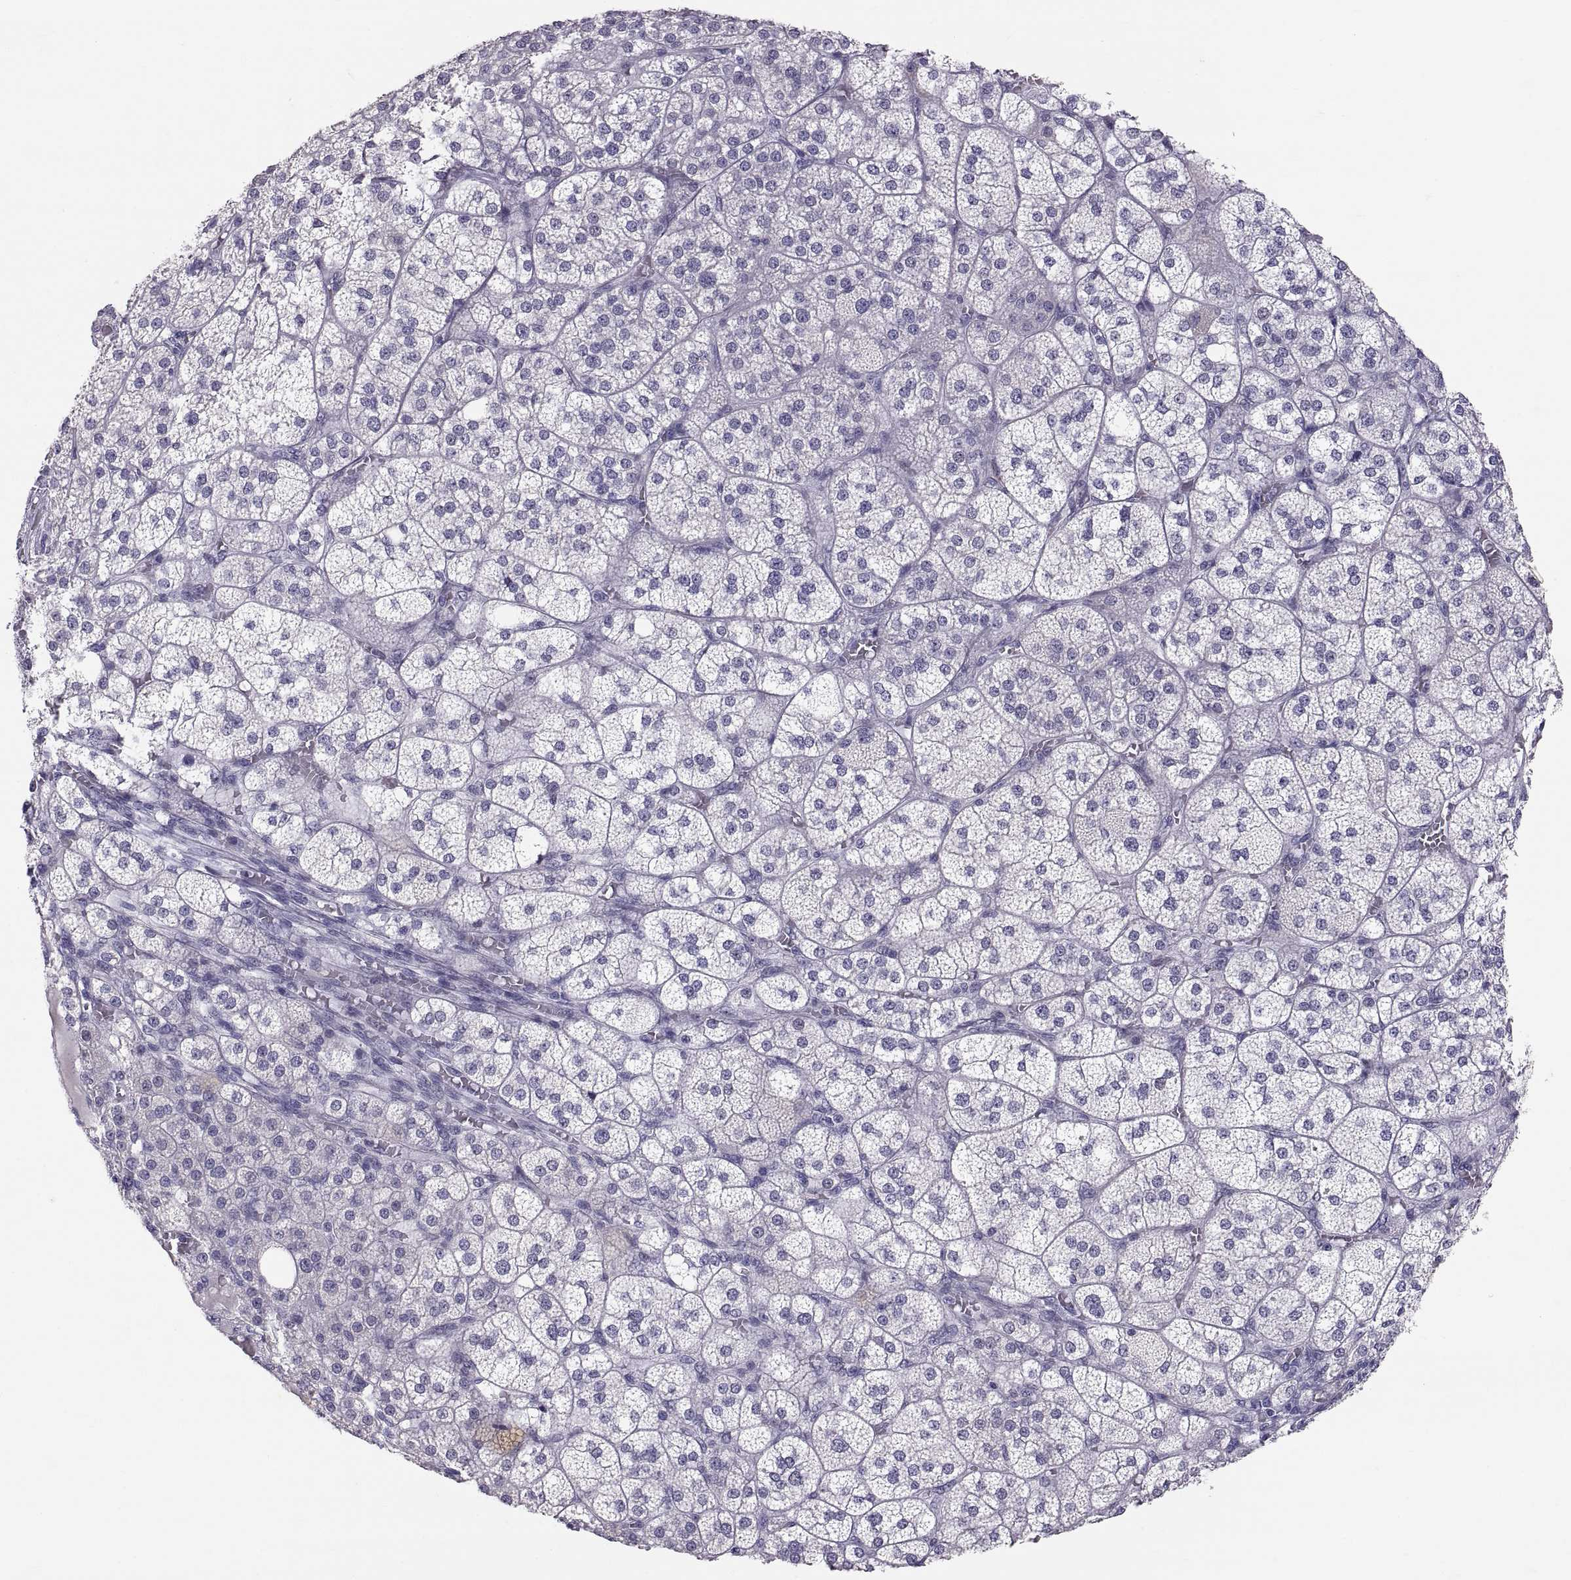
{"staining": {"intensity": "negative", "quantity": "none", "location": "none"}, "tissue": "adrenal gland", "cell_type": "Glandular cells", "image_type": "normal", "snomed": [{"axis": "morphology", "description": "Normal tissue, NOS"}, {"axis": "topography", "description": "Adrenal gland"}], "caption": "Immunohistochemistry histopathology image of benign human adrenal gland stained for a protein (brown), which shows no staining in glandular cells.", "gene": "PTN", "patient": {"sex": "female", "age": 60}}